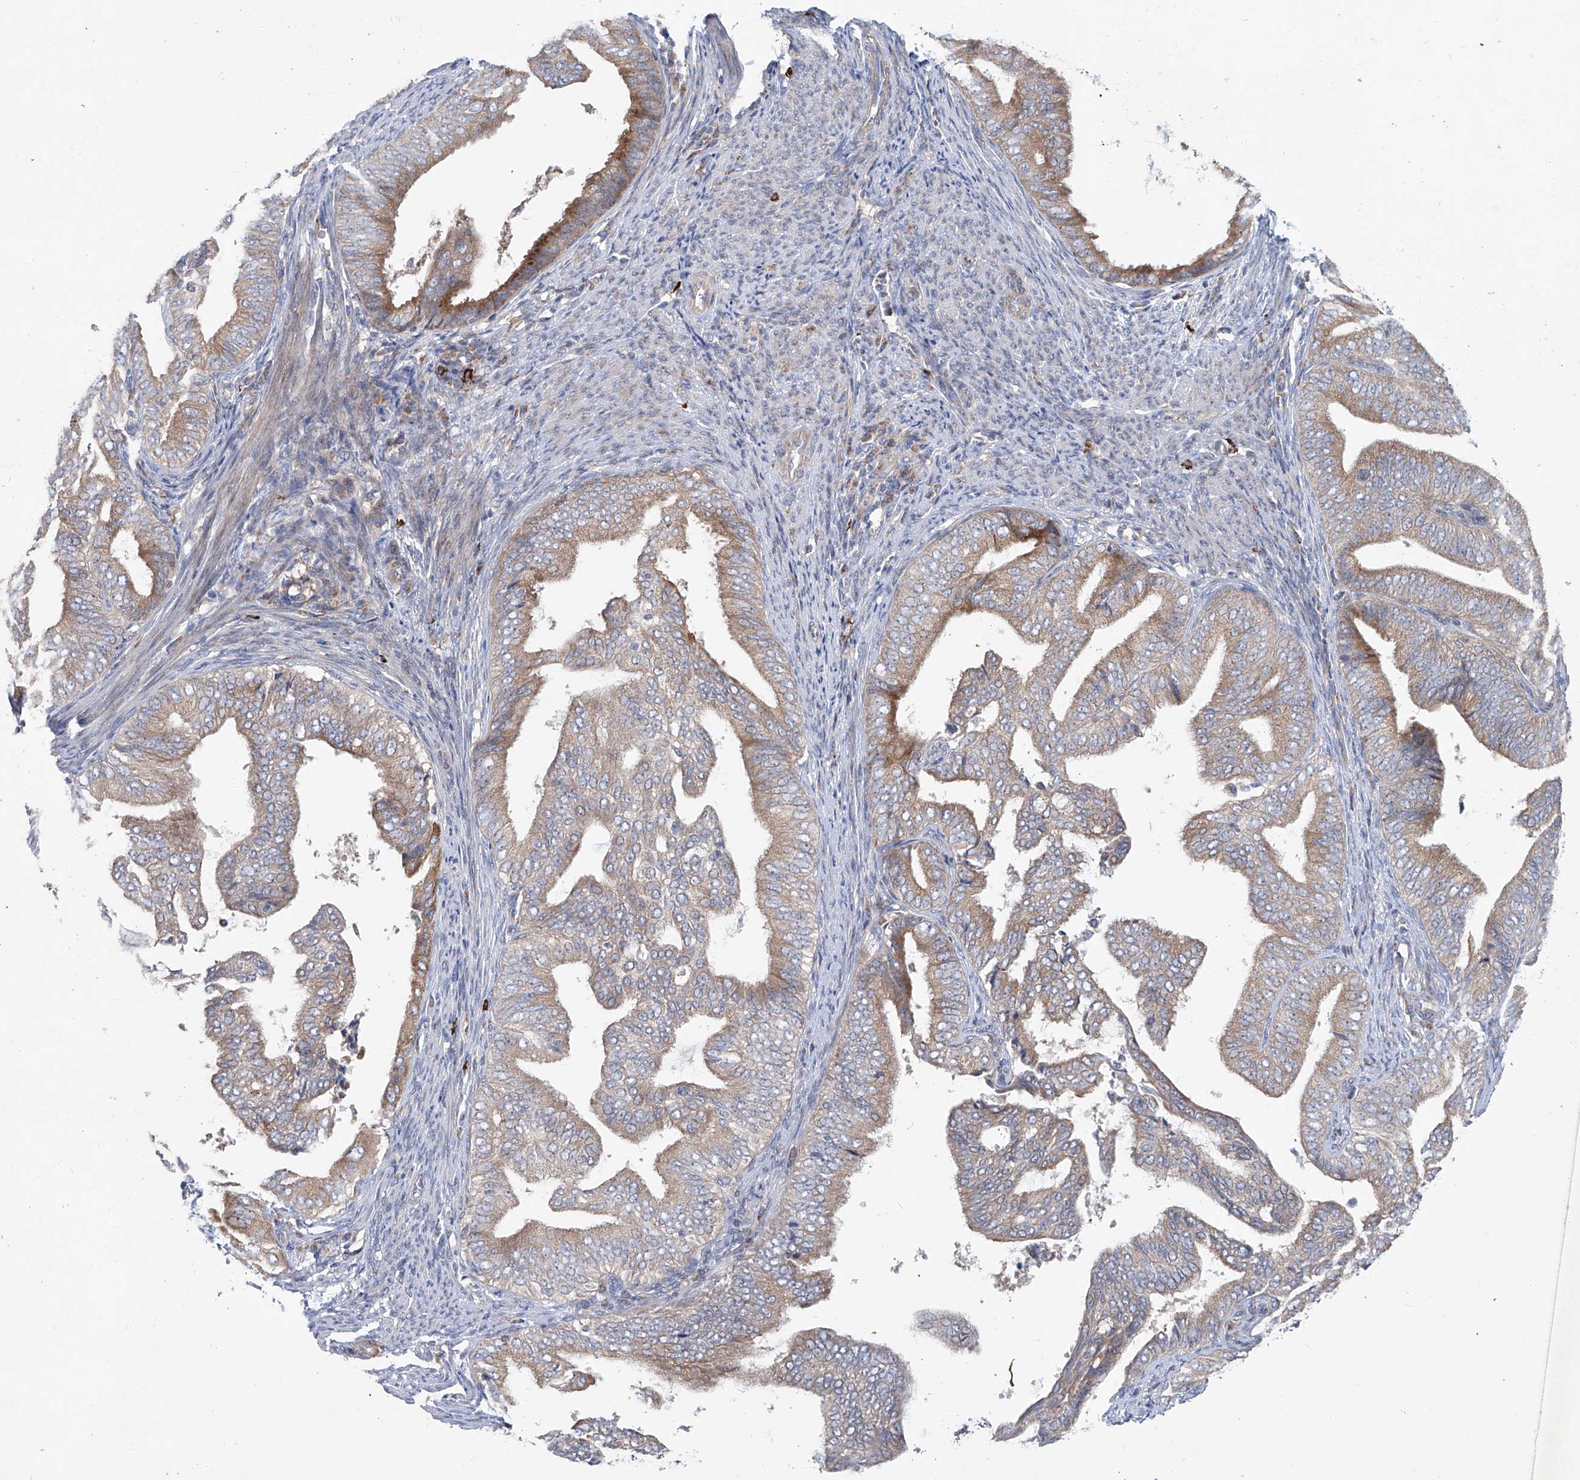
{"staining": {"intensity": "moderate", "quantity": "25%-75%", "location": "cytoplasmic/membranous"}, "tissue": "endometrial cancer", "cell_type": "Tumor cells", "image_type": "cancer", "snomed": [{"axis": "morphology", "description": "Adenocarcinoma, NOS"}, {"axis": "topography", "description": "Endometrium"}], "caption": "A high-resolution histopathology image shows IHC staining of endometrial cancer (adenocarcinoma), which demonstrates moderate cytoplasmic/membranous expression in about 25%-75% of tumor cells. (DAB = brown stain, brightfield microscopy at high magnification).", "gene": "KLC4", "patient": {"sex": "female", "age": 58}}